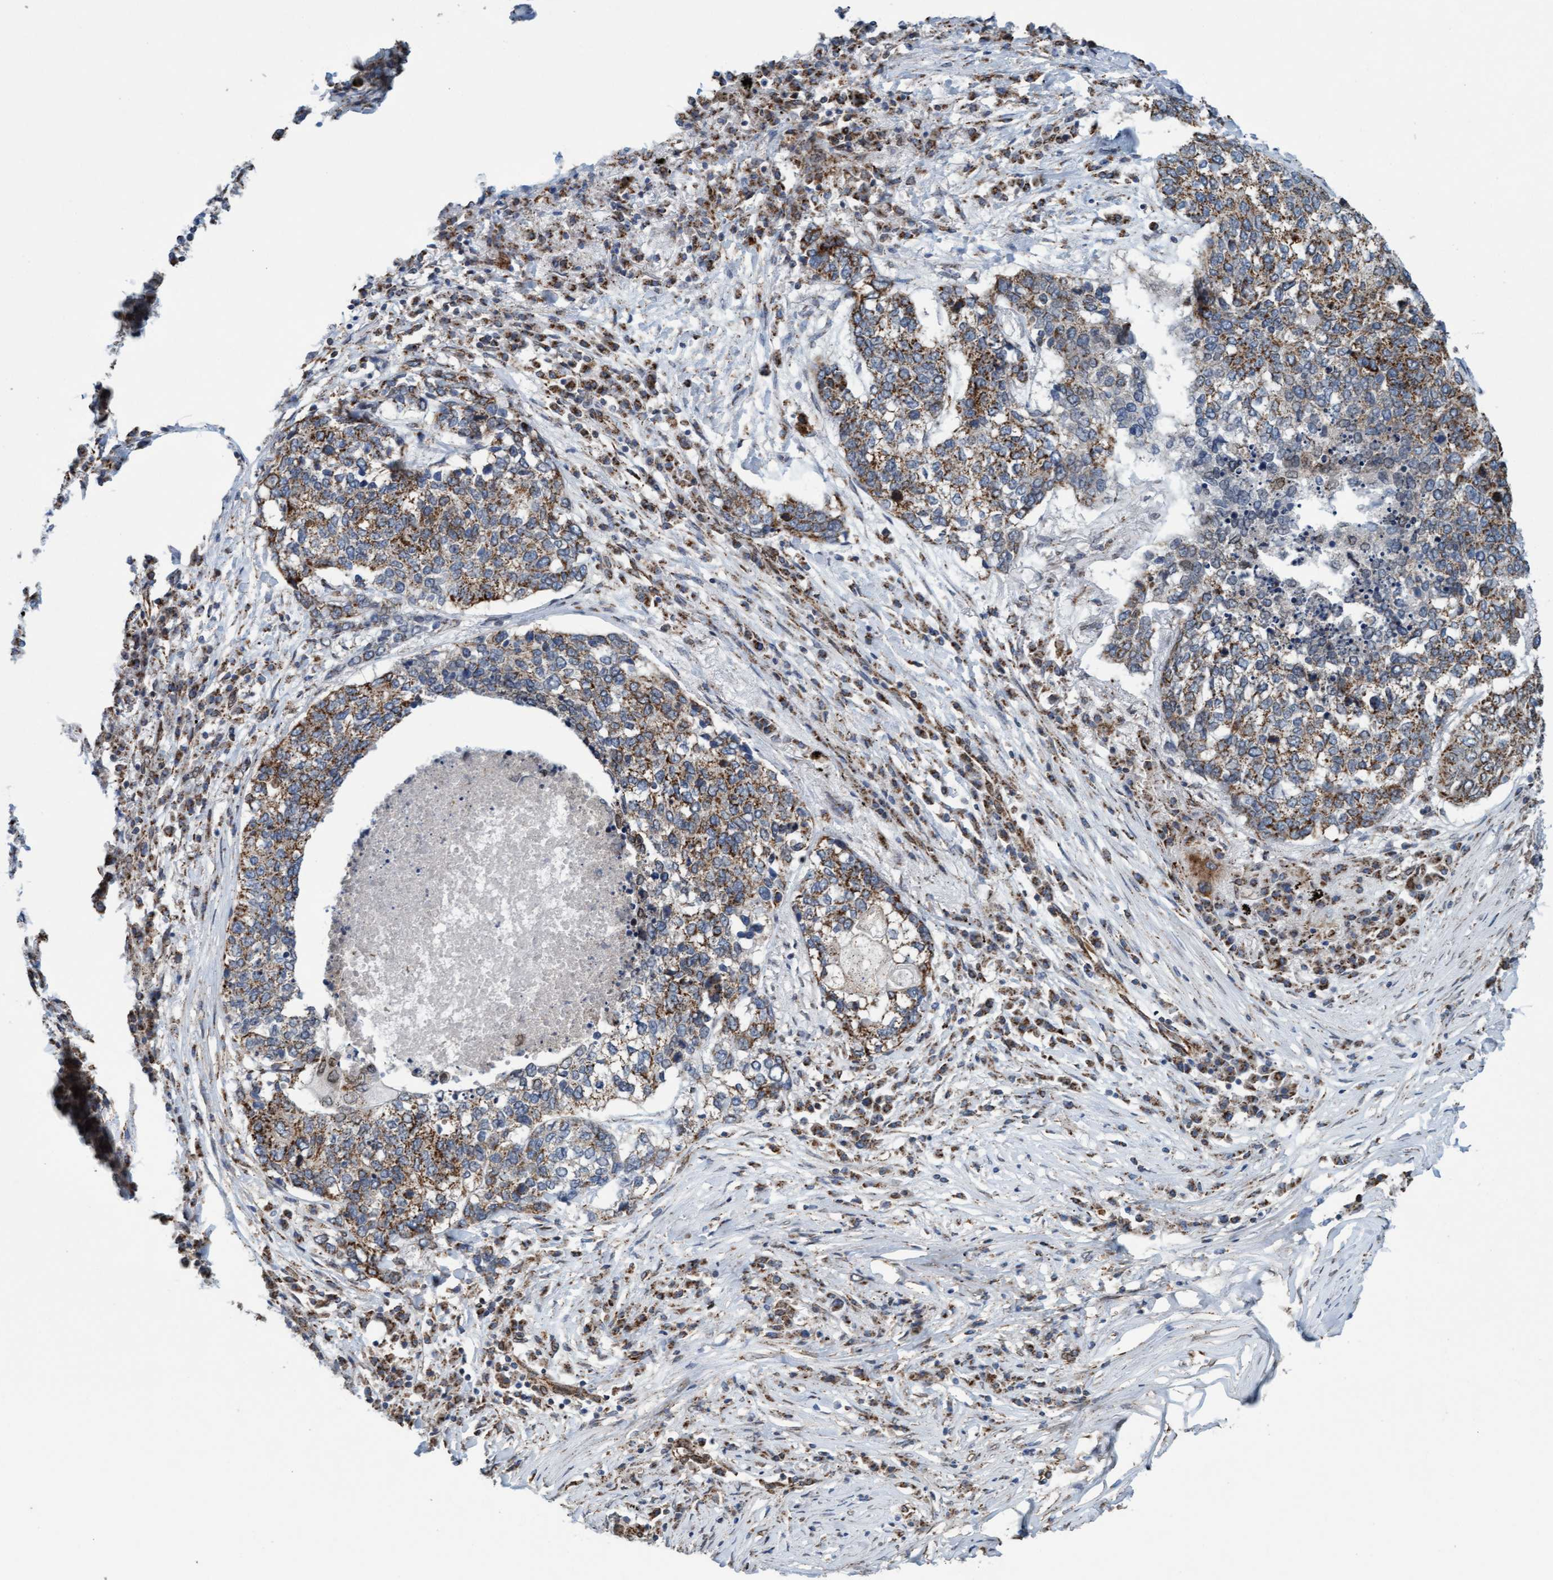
{"staining": {"intensity": "moderate", "quantity": ">75%", "location": "cytoplasmic/membranous"}, "tissue": "lung cancer", "cell_type": "Tumor cells", "image_type": "cancer", "snomed": [{"axis": "morphology", "description": "Squamous cell carcinoma, NOS"}, {"axis": "topography", "description": "Lung"}], "caption": "Protein expression analysis of lung cancer shows moderate cytoplasmic/membranous expression in approximately >75% of tumor cells. (IHC, brightfield microscopy, high magnification).", "gene": "MRPS23", "patient": {"sex": "female", "age": 63}}